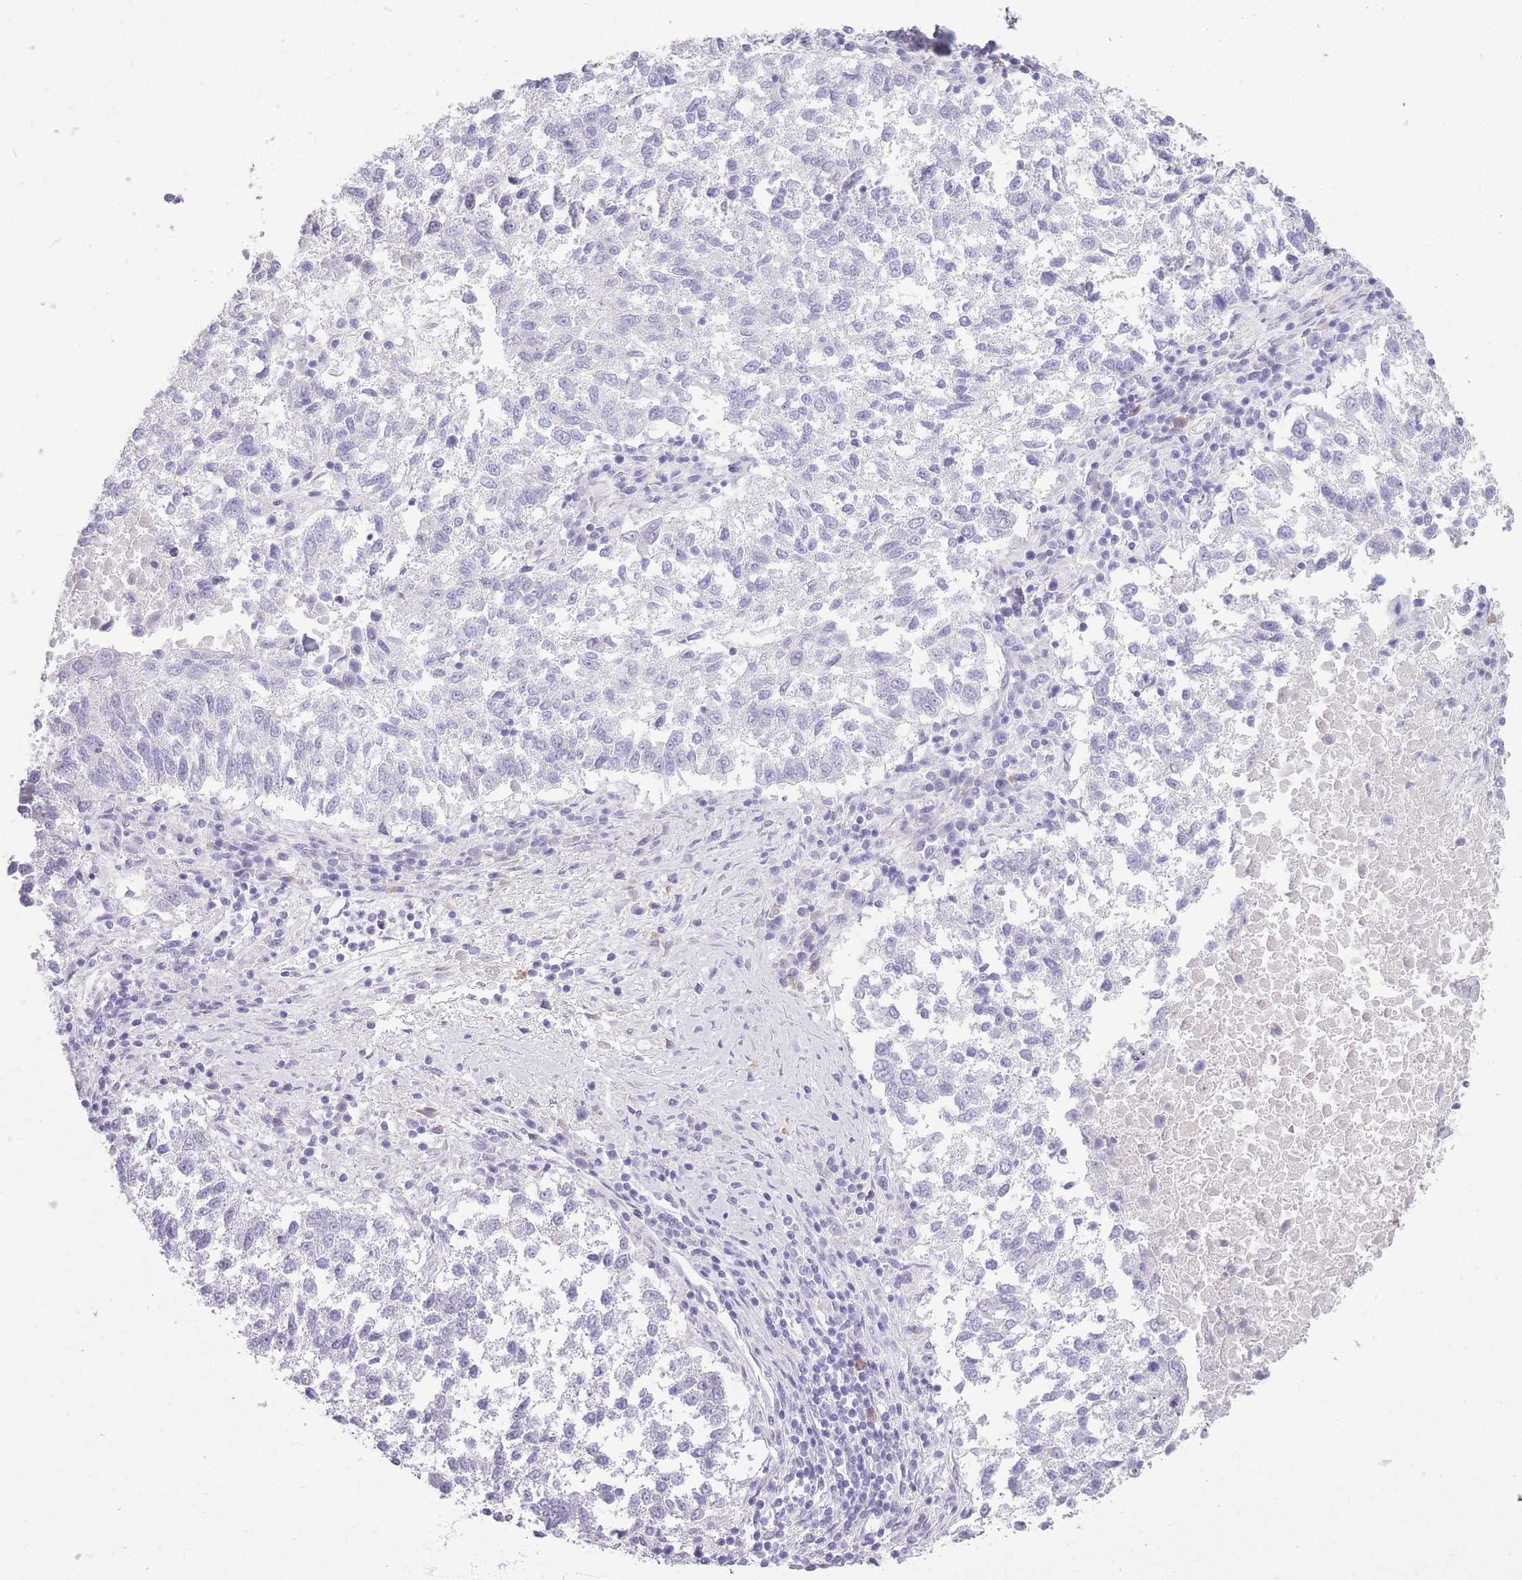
{"staining": {"intensity": "negative", "quantity": "none", "location": "none"}, "tissue": "lung cancer", "cell_type": "Tumor cells", "image_type": "cancer", "snomed": [{"axis": "morphology", "description": "Squamous cell carcinoma, NOS"}, {"axis": "topography", "description": "Lung"}], "caption": "Lung cancer (squamous cell carcinoma) was stained to show a protein in brown. There is no significant positivity in tumor cells.", "gene": "DCANP1", "patient": {"sex": "male", "age": 73}}